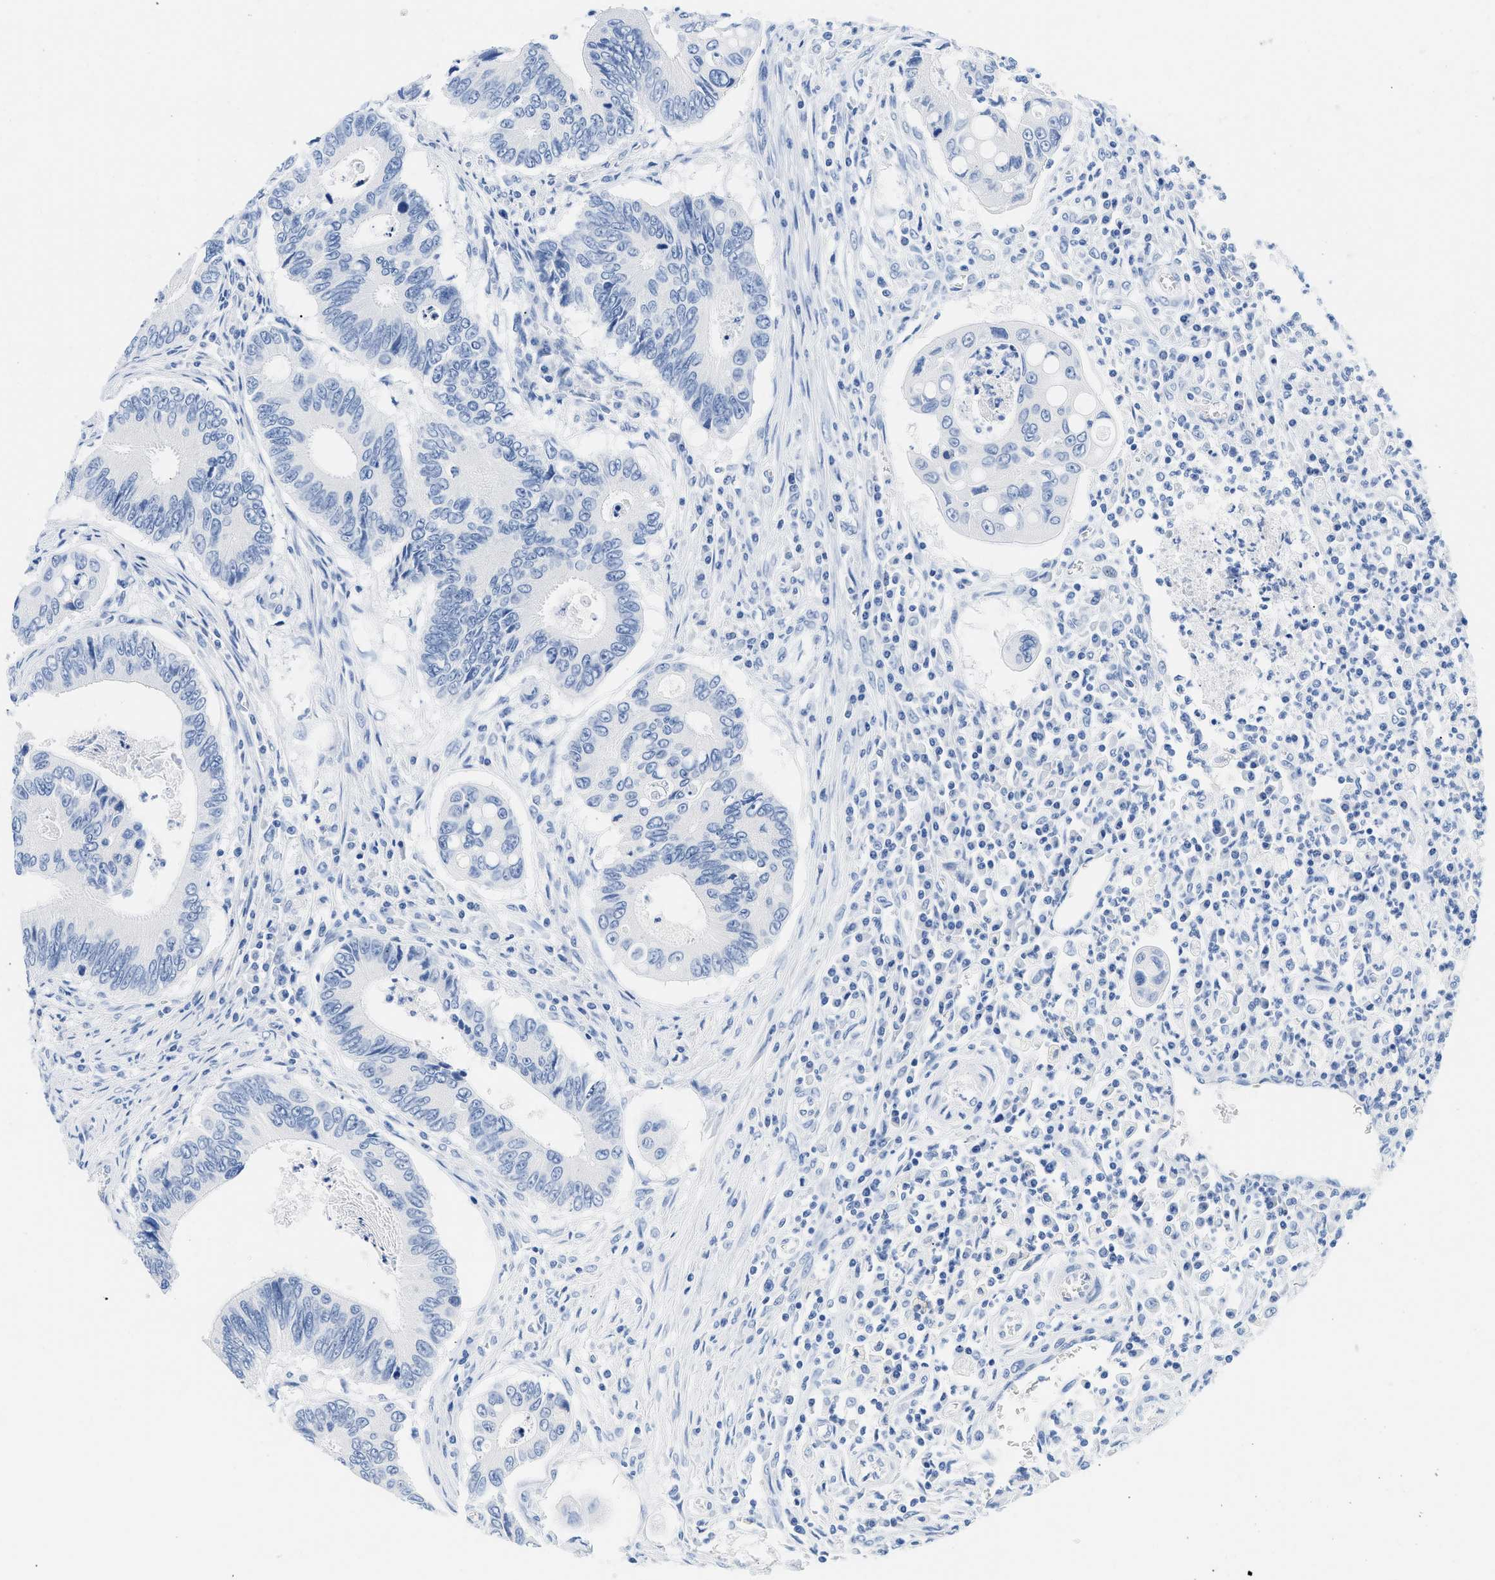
{"staining": {"intensity": "negative", "quantity": "none", "location": "none"}, "tissue": "colorectal cancer", "cell_type": "Tumor cells", "image_type": "cancer", "snomed": [{"axis": "morphology", "description": "Inflammation, NOS"}, {"axis": "morphology", "description": "Adenocarcinoma, NOS"}, {"axis": "topography", "description": "Colon"}], "caption": "IHC photomicrograph of colorectal cancer (adenocarcinoma) stained for a protein (brown), which demonstrates no positivity in tumor cells. (Brightfield microscopy of DAB (3,3'-diaminobenzidine) immunohistochemistry at high magnification).", "gene": "GSN", "patient": {"sex": "male", "age": 72}}